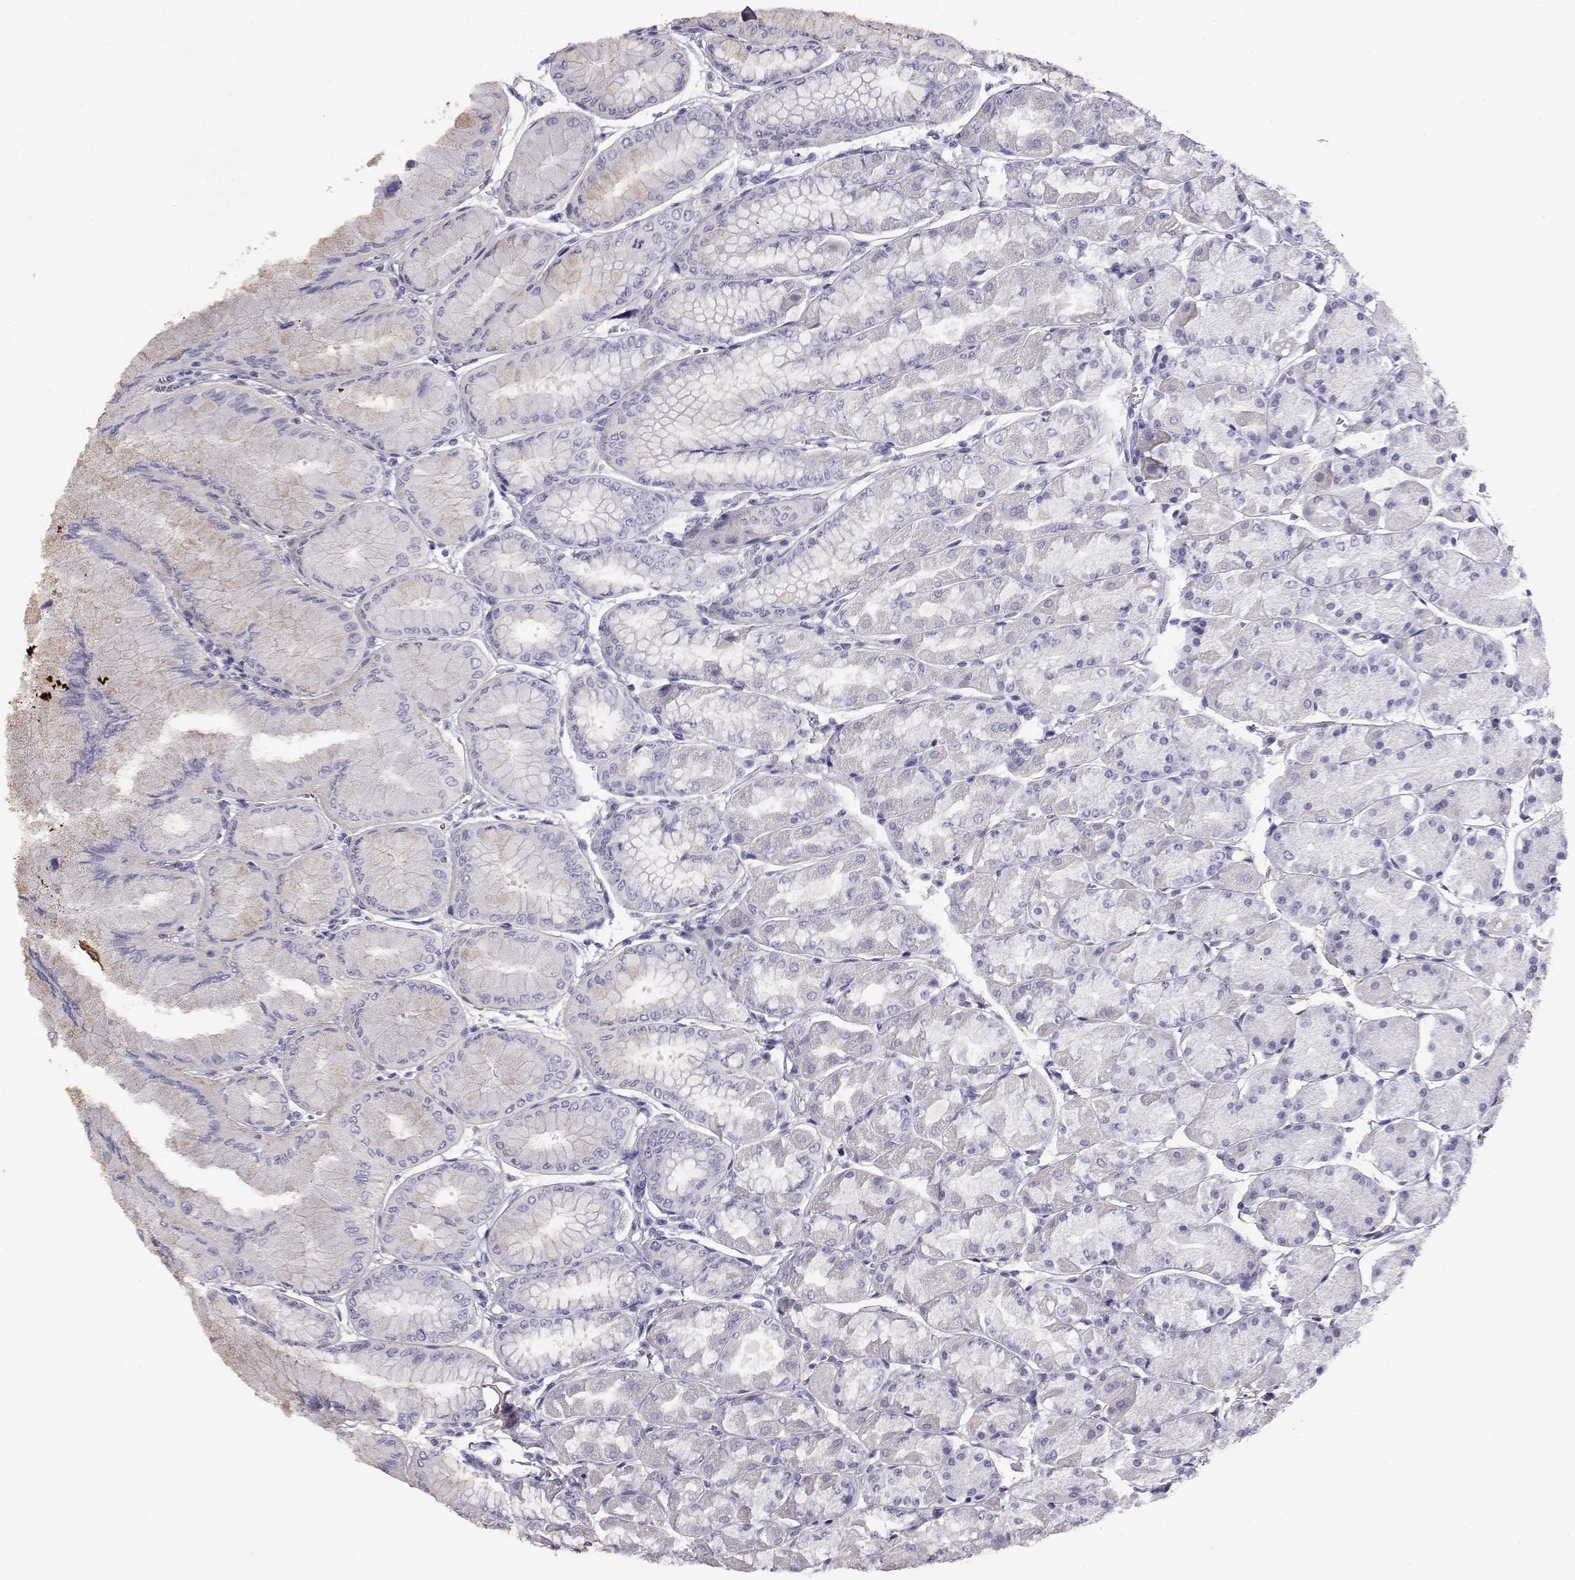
{"staining": {"intensity": "negative", "quantity": "none", "location": "none"}, "tissue": "stomach", "cell_type": "Glandular cells", "image_type": "normal", "snomed": [{"axis": "morphology", "description": "Normal tissue, NOS"}, {"axis": "topography", "description": "Stomach, upper"}], "caption": "The IHC photomicrograph has no significant expression in glandular cells of stomach.", "gene": "AKR1B1", "patient": {"sex": "male", "age": 60}}